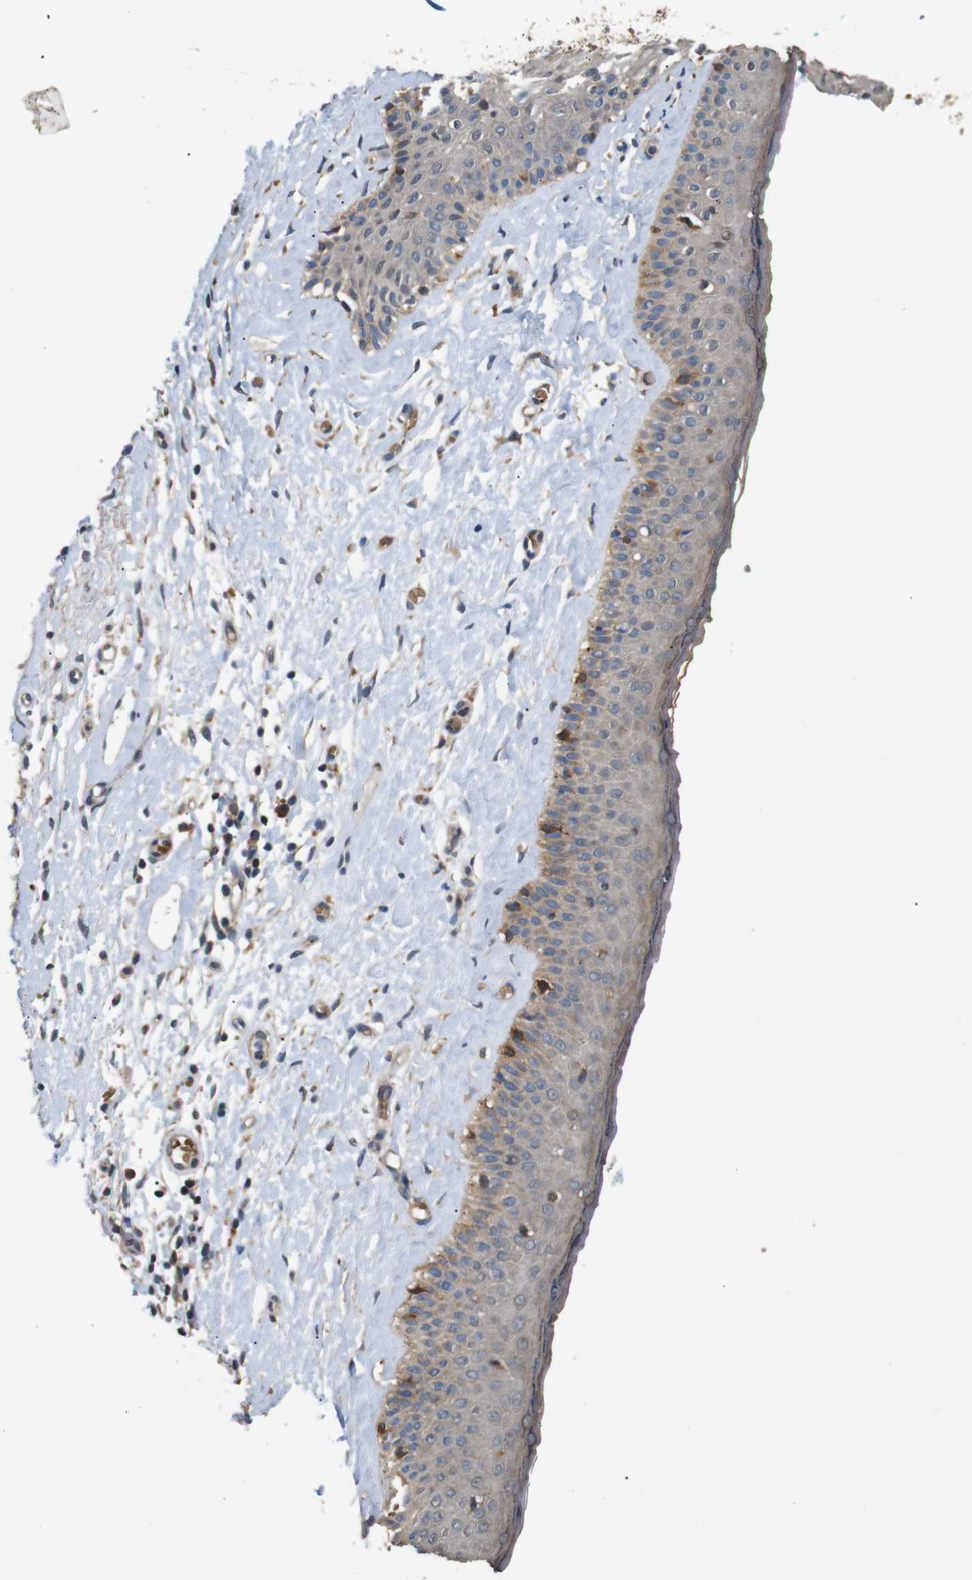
{"staining": {"intensity": "moderate", "quantity": "25%-75%", "location": "cytoplasmic/membranous"}, "tissue": "skin cancer", "cell_type": "Tumor cells", "image_type": "cancer", "snomed": [{"axis": "morphology", "description": "Basal cell carcinoma"}, {"axis": "topography", "description": "Skin"}], "caption": "Protein expression by immunohistochemistry (IHC) displays moderate cytoplasmic/membranous staining in approximately 25%-75% of tumor cells in skin basal cell carcinoma.", "gene": "EPHB2", "patient": {"sex": "female", "age": 84}}